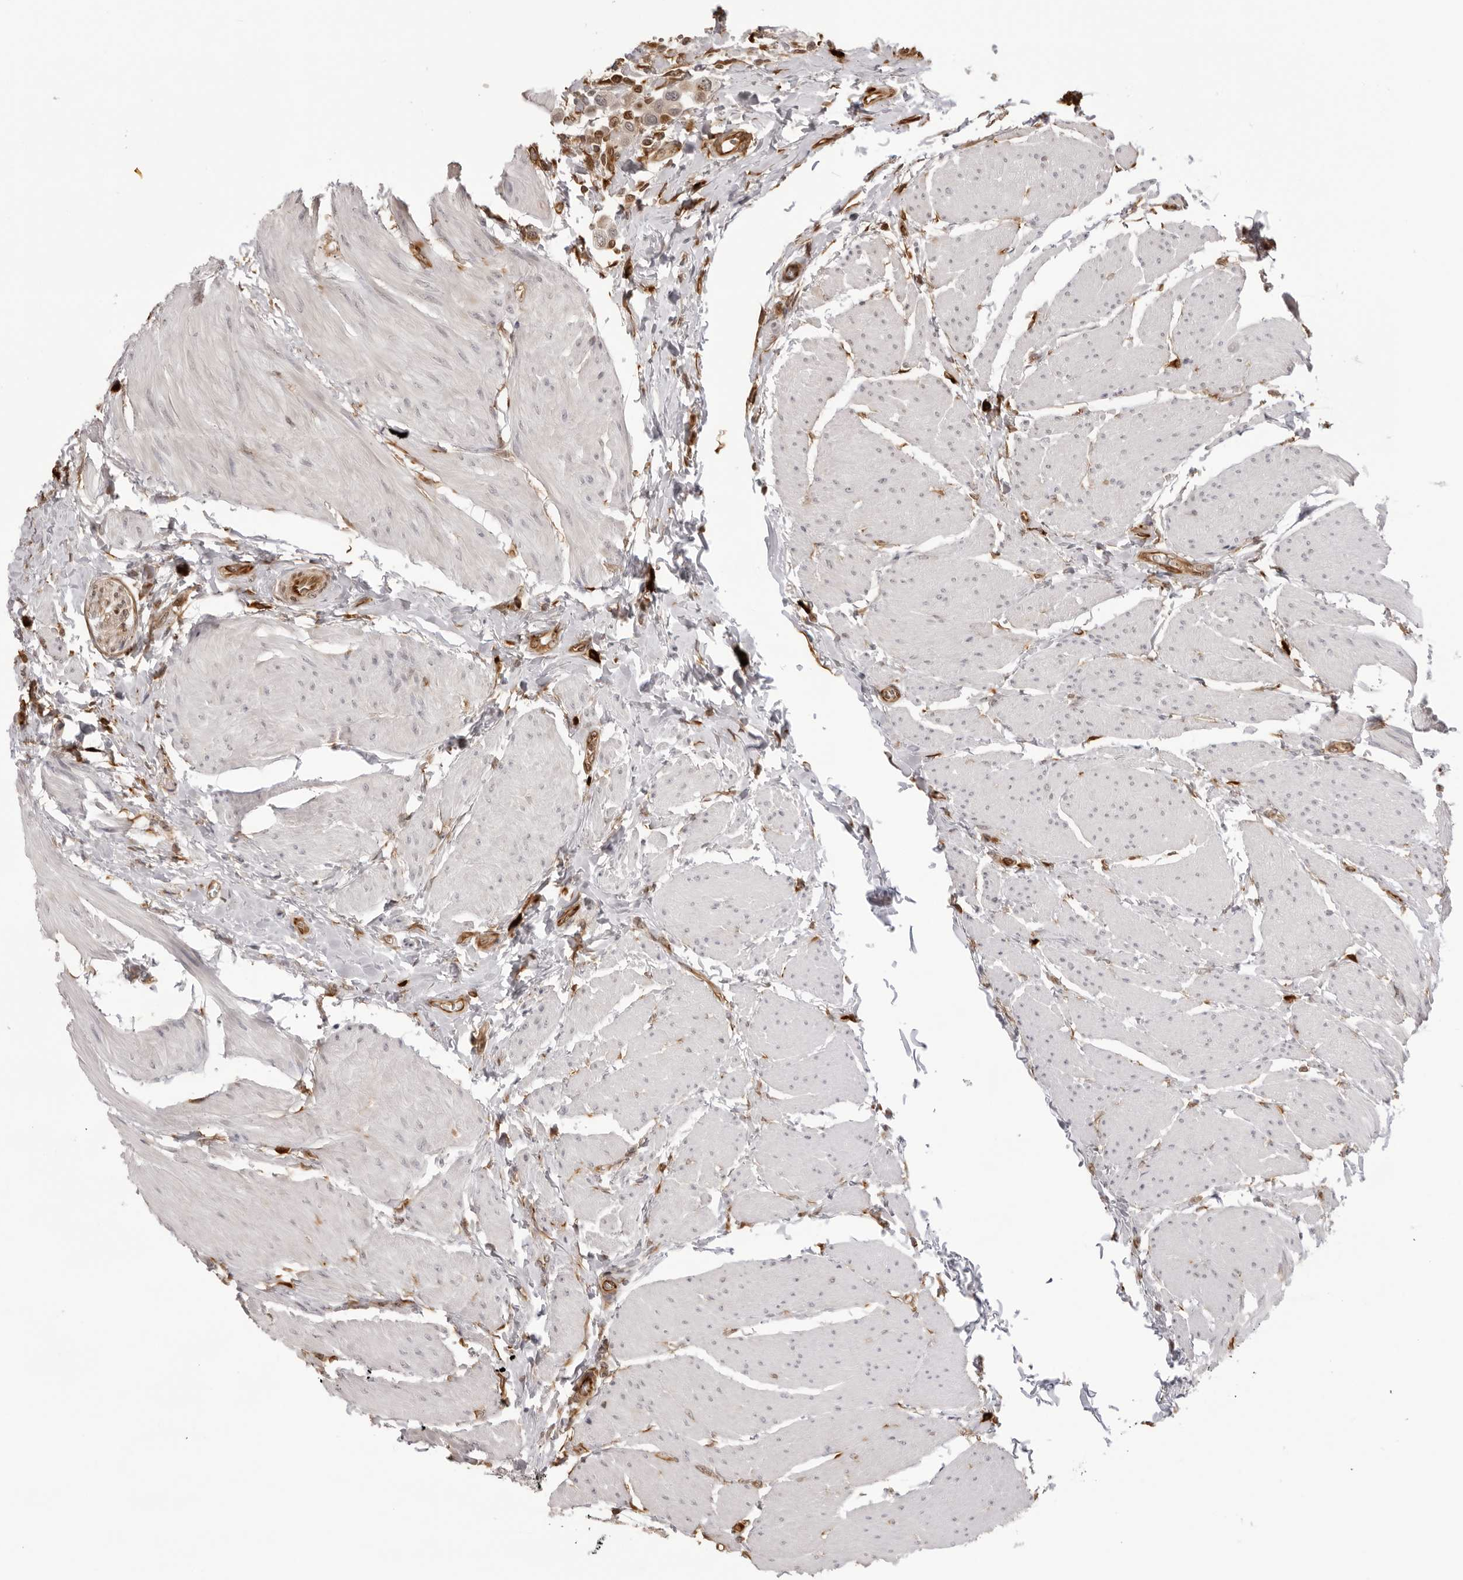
{"staining": {"intensity": "weak", "quantity": "<25%", "location": "cytoplasmic/membranous"}, "tissue": "urothelial cancer", "cell_type": "Tumor cells", "image_type": "cancer", "snomed": [{"axis": "morphology", "description": "Urothelial carcinoma, High grade"}, {"axis": "topography", "description": "Urinary bladder"}], "caption": "Tumor cells show no significant expression in urothelial carcinoma (high-grade).", "gene": "DYNLT5", "patient": {"sex": "male", "age": 50}}